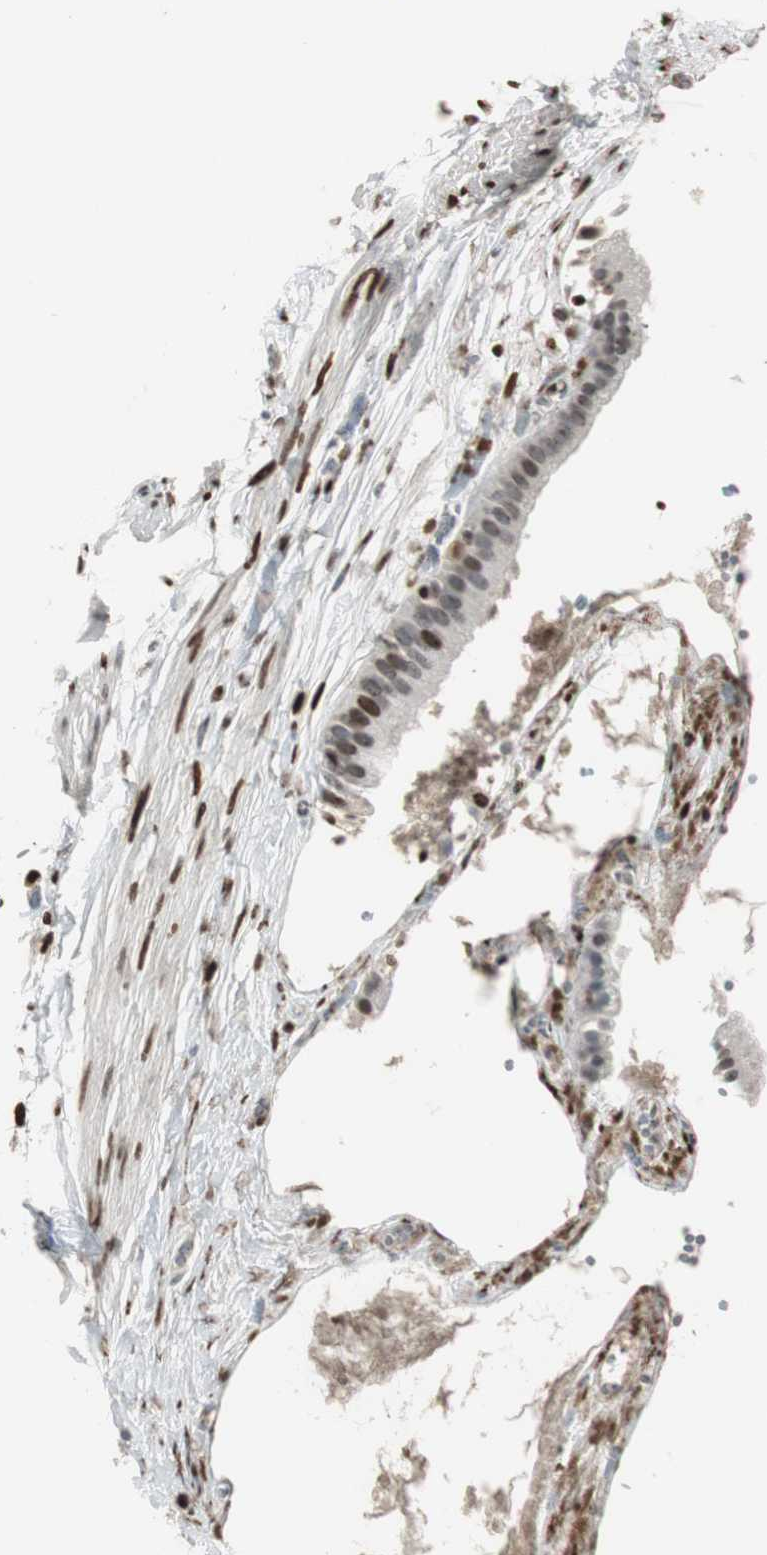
{"staining": {"intensity": "strong", "quantity": ">75%", "location": "nuclear"}, "tissue": "gallbladder", "cell_type": "Glandular cells", "image_type": "normal", "snomed": [{"axis": "morphology", "description": "Normal tissue, NOS"}, {"axis": "topography", "description": "Gallbladder"}], "caption": "Unremarkable gallbladder reveals strong nuclear staining in about >75% of glandular cells (DAB (3,3'-diaminobenzidine) IHC with brightfield microscopy, high magnification)..", "gene": "PAXIP1", "patient": {"sex": "female", "age": 63}}